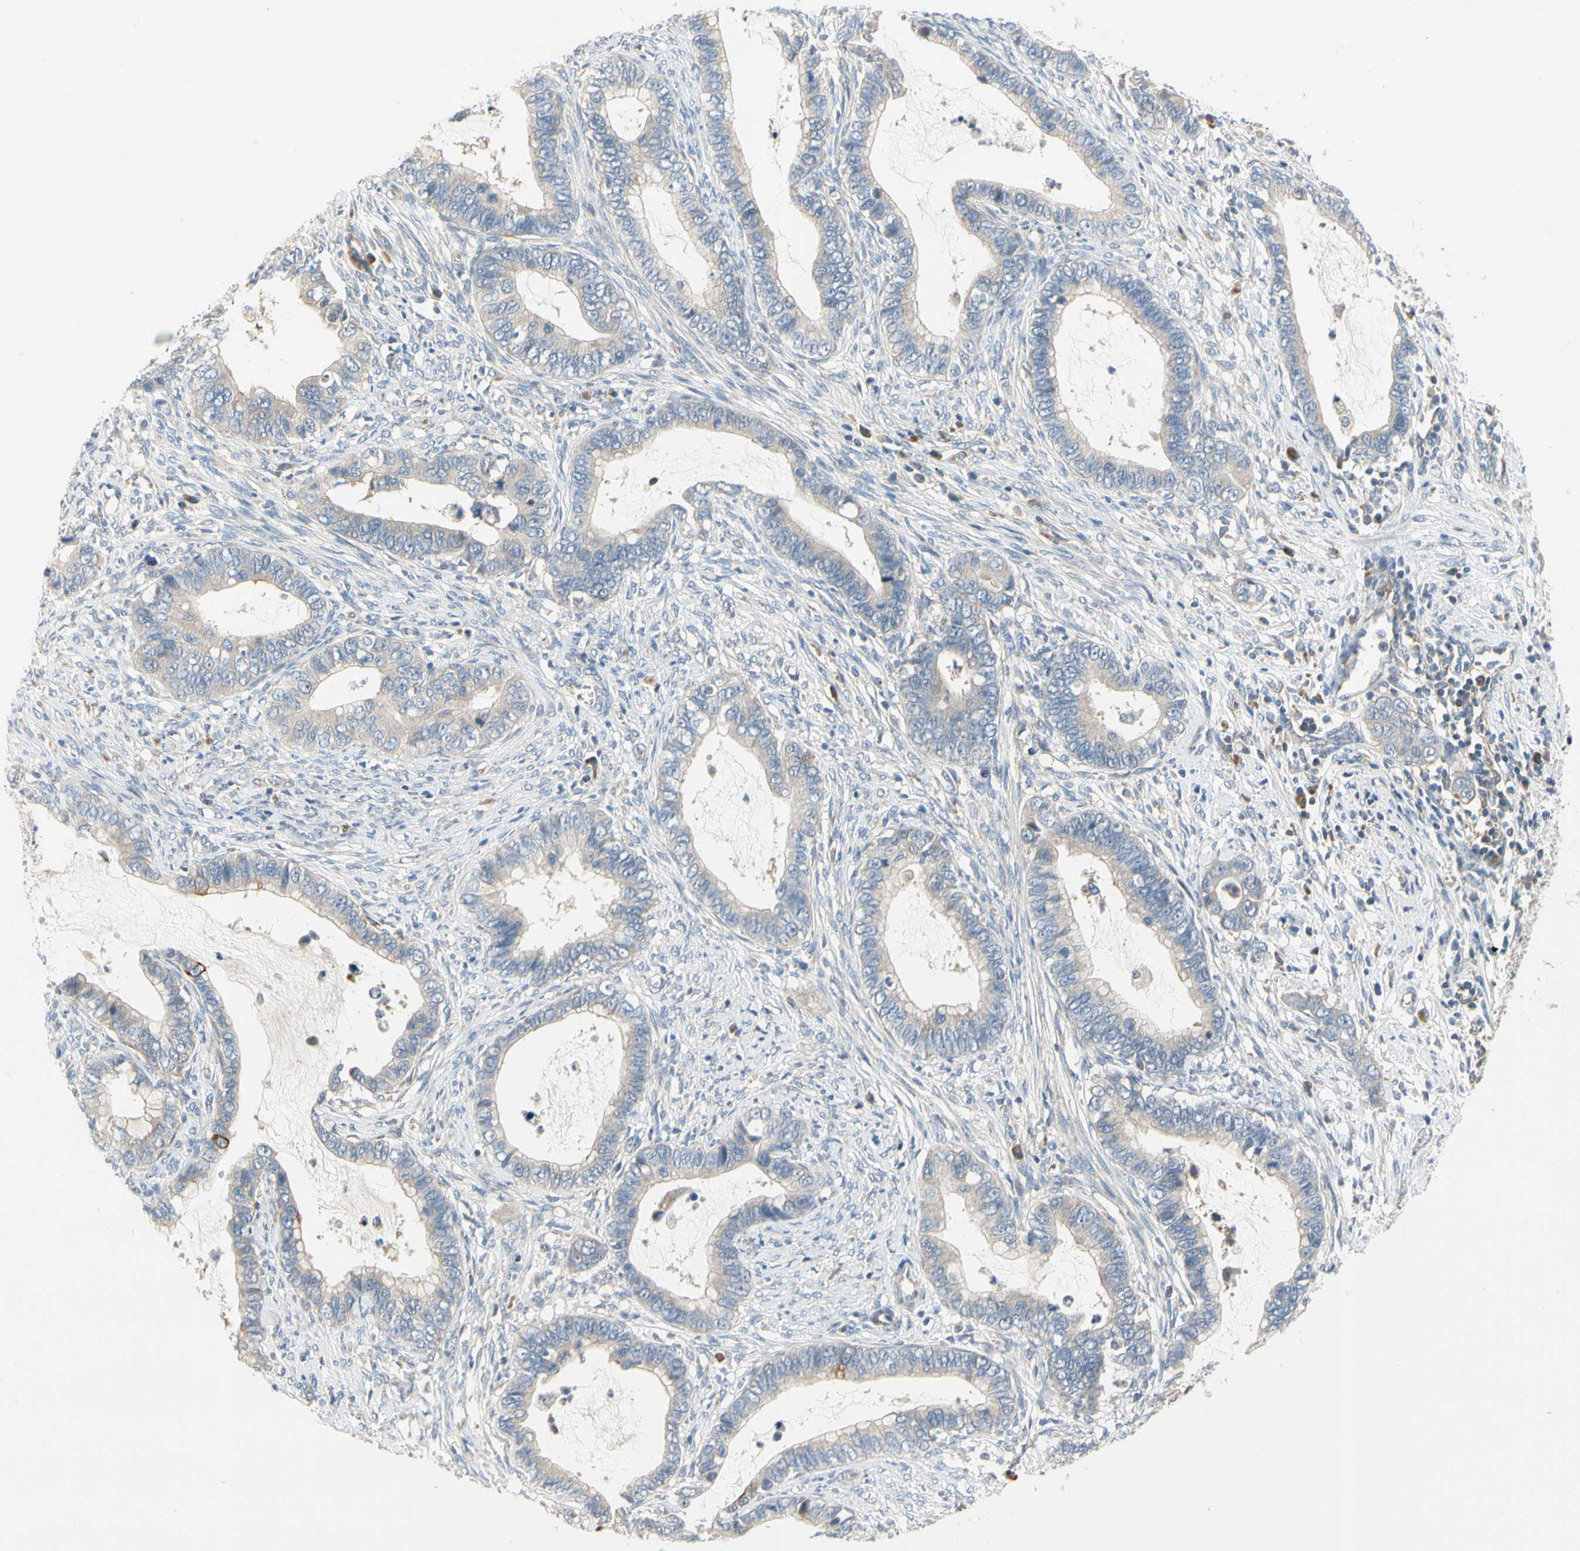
{"staining": {"intensity": "weak", "quantity": "25%-75%", "location": "cytoplasmic/membranous"}, "tissue": "cervical cancer", "cell_type": "Tumor cells", "image_type": "cancer", "snomed": [{"axis": "morphology", "description": "Adenocarcinoma, NOS"}, {"axis": "topography", "description": "Cervix"}], "caption": "Cervical adenocarcinoma tissue displays weak cytoplasmic/membranous expression in approximately 25%-75% of tumor cells", "gene": "KLHDC8B", "patient": {"sex": "female", "age": 44}}